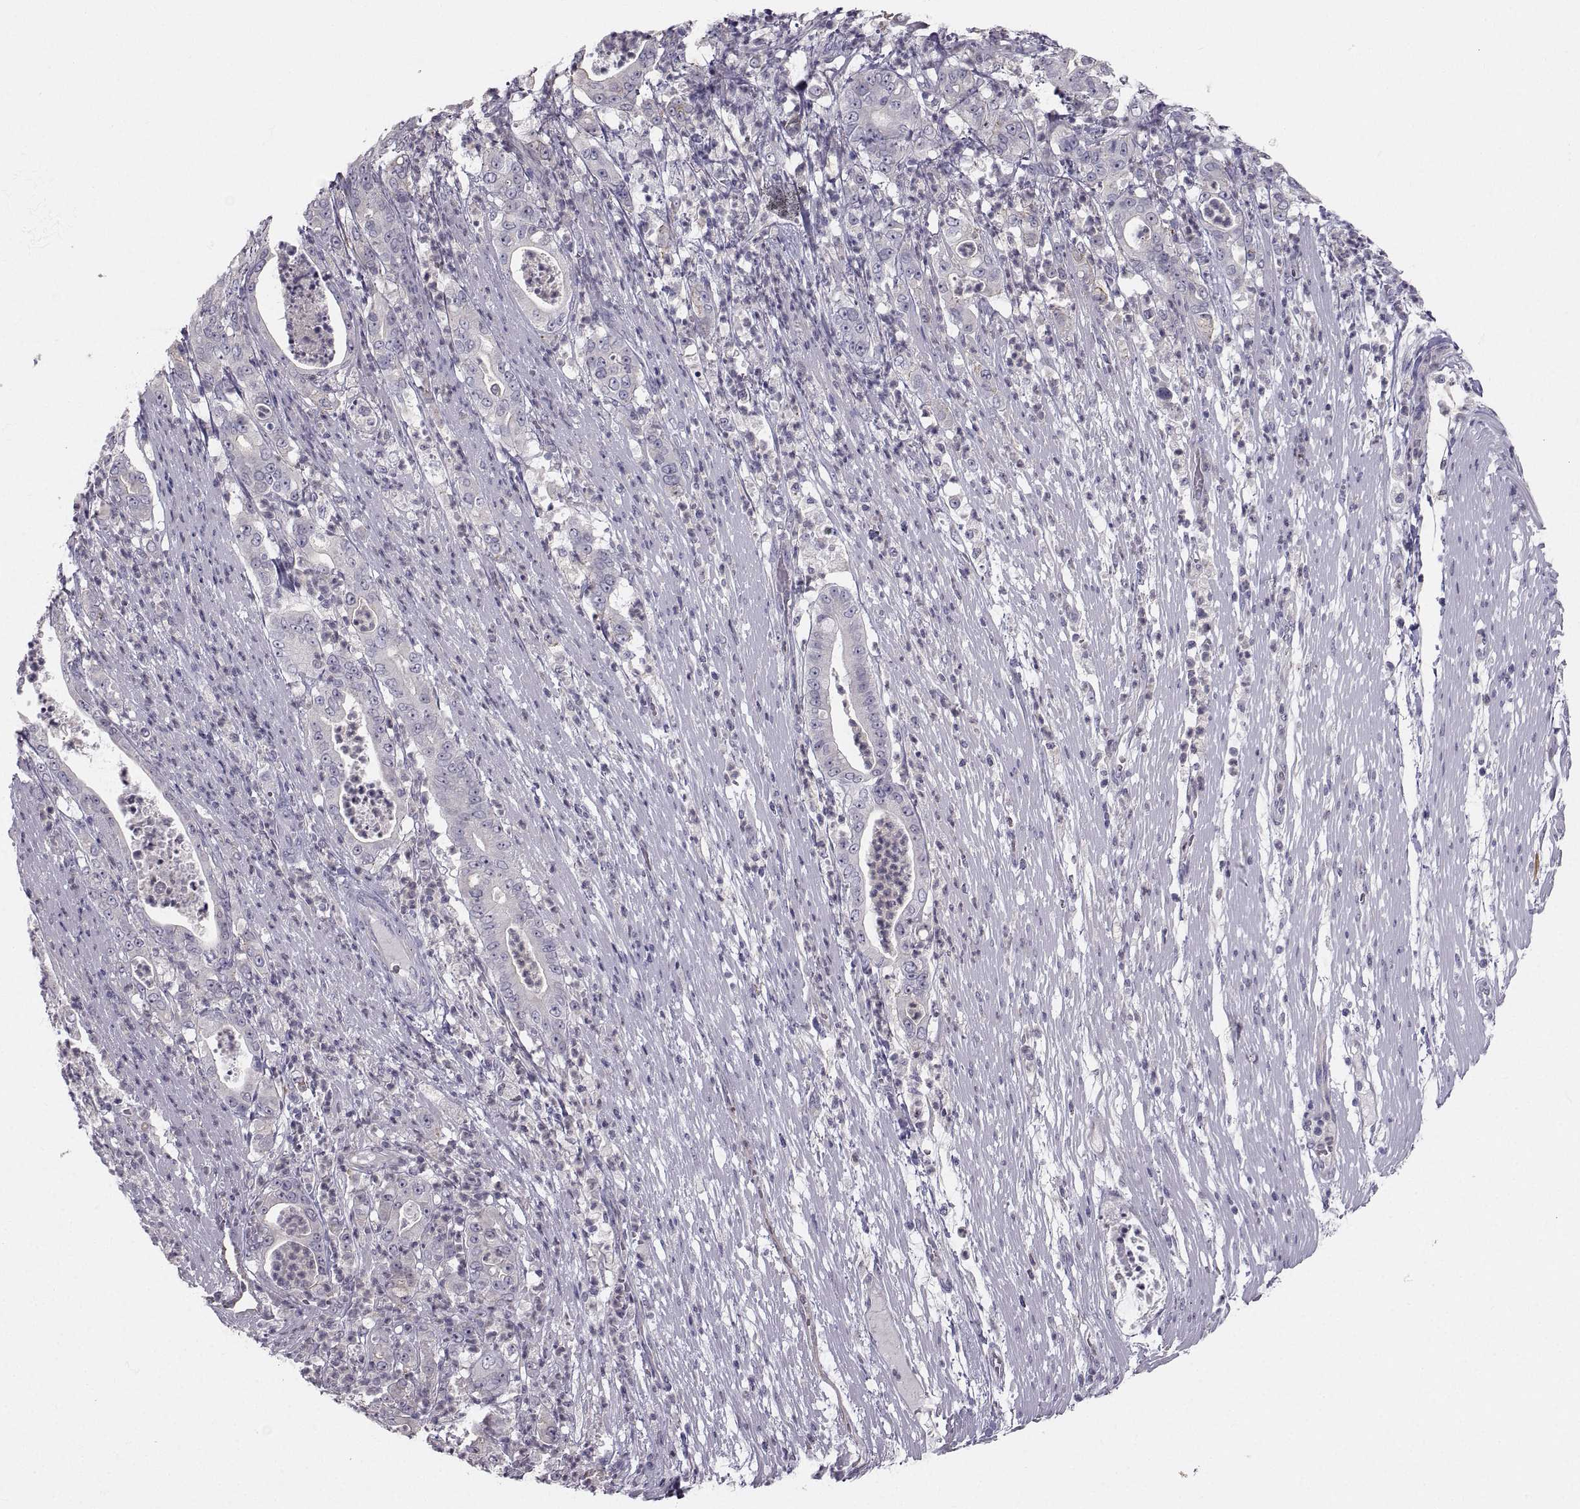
{"staining": {"intensity": "negative", "quantity": "none", "location": "none"}, "tissue": "pancreatic cancer", "cell_type": "Tumor cells", "image_type": "cancer", "snomed": [{"axis": "morphology", "description": "Adenocarcinoma, NOS"}, {"axis": "topography", "description": "Pancreas"}], "caption": "High magnification brightfield microscopy of adenocarcinoma (pancreatic) stained with DAB (3,3'-diaminobenzidine) (brown) and counterstained with hematoxylin (blue): tumor cells show no significant staining. (DAB (3,3'-diaminobenzidine) immunohistochemistry (IHC), high magnification).", "gene": "ZNF185", "patient": {"sex": "male", "age": 71}}